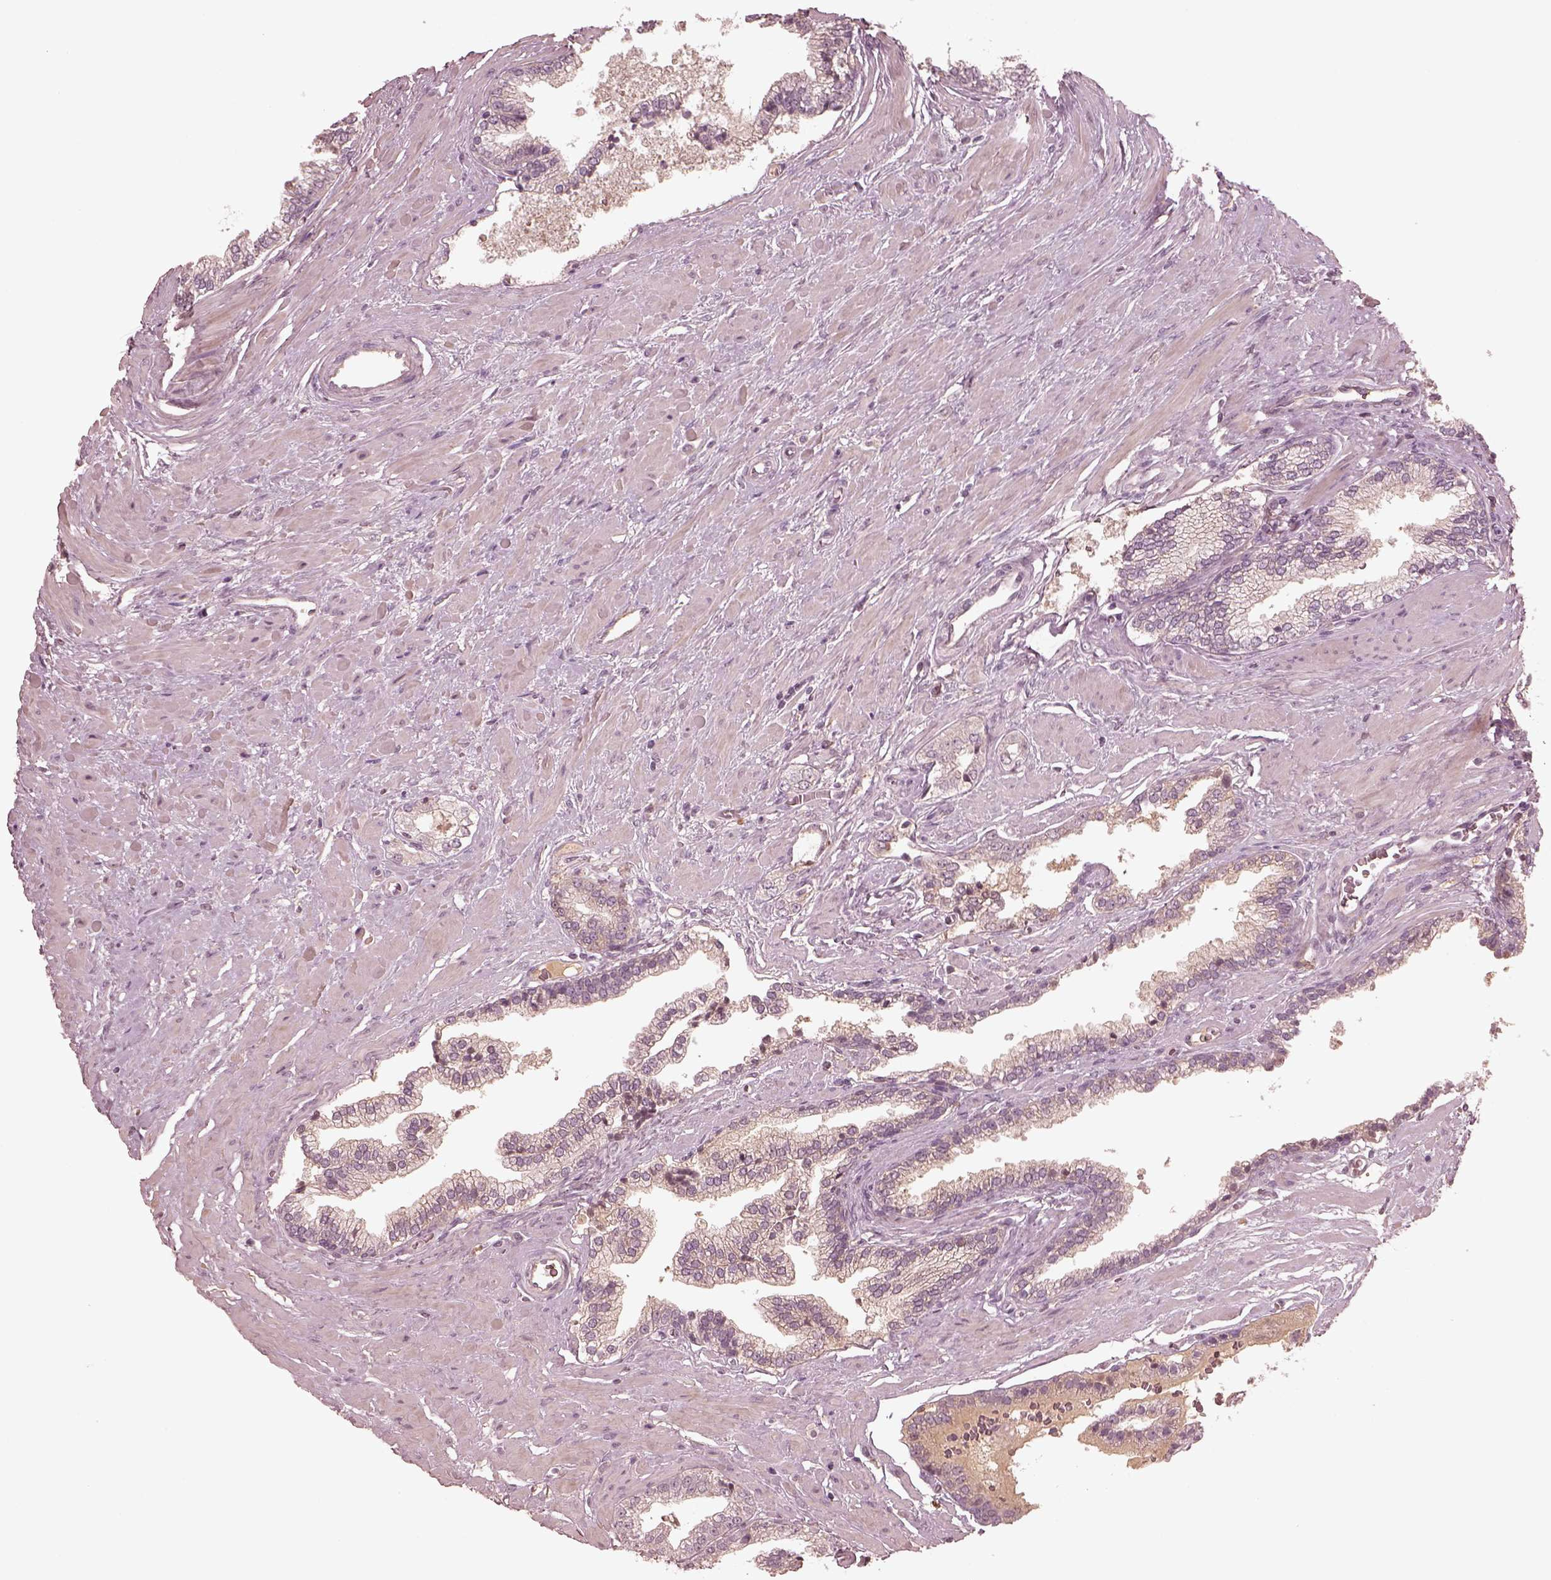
{"staining": {"intensity": "negative", "quantity": "none", "location": "none"}, "tissue": "prostate cancer", "cell_type": "Tumor cells", "image_type": "cancer", "snomed": [{"axis": "morphology", "description": "Adenocarcinoma, Low grade"}, {"axis": "topography", "description": "Prostate"}], "caption": "Tumor cells are negative for brown protein staining in prostate cancer.", "gene": "VWA5B1", "patient": {"sex": "male", "age": 60}}